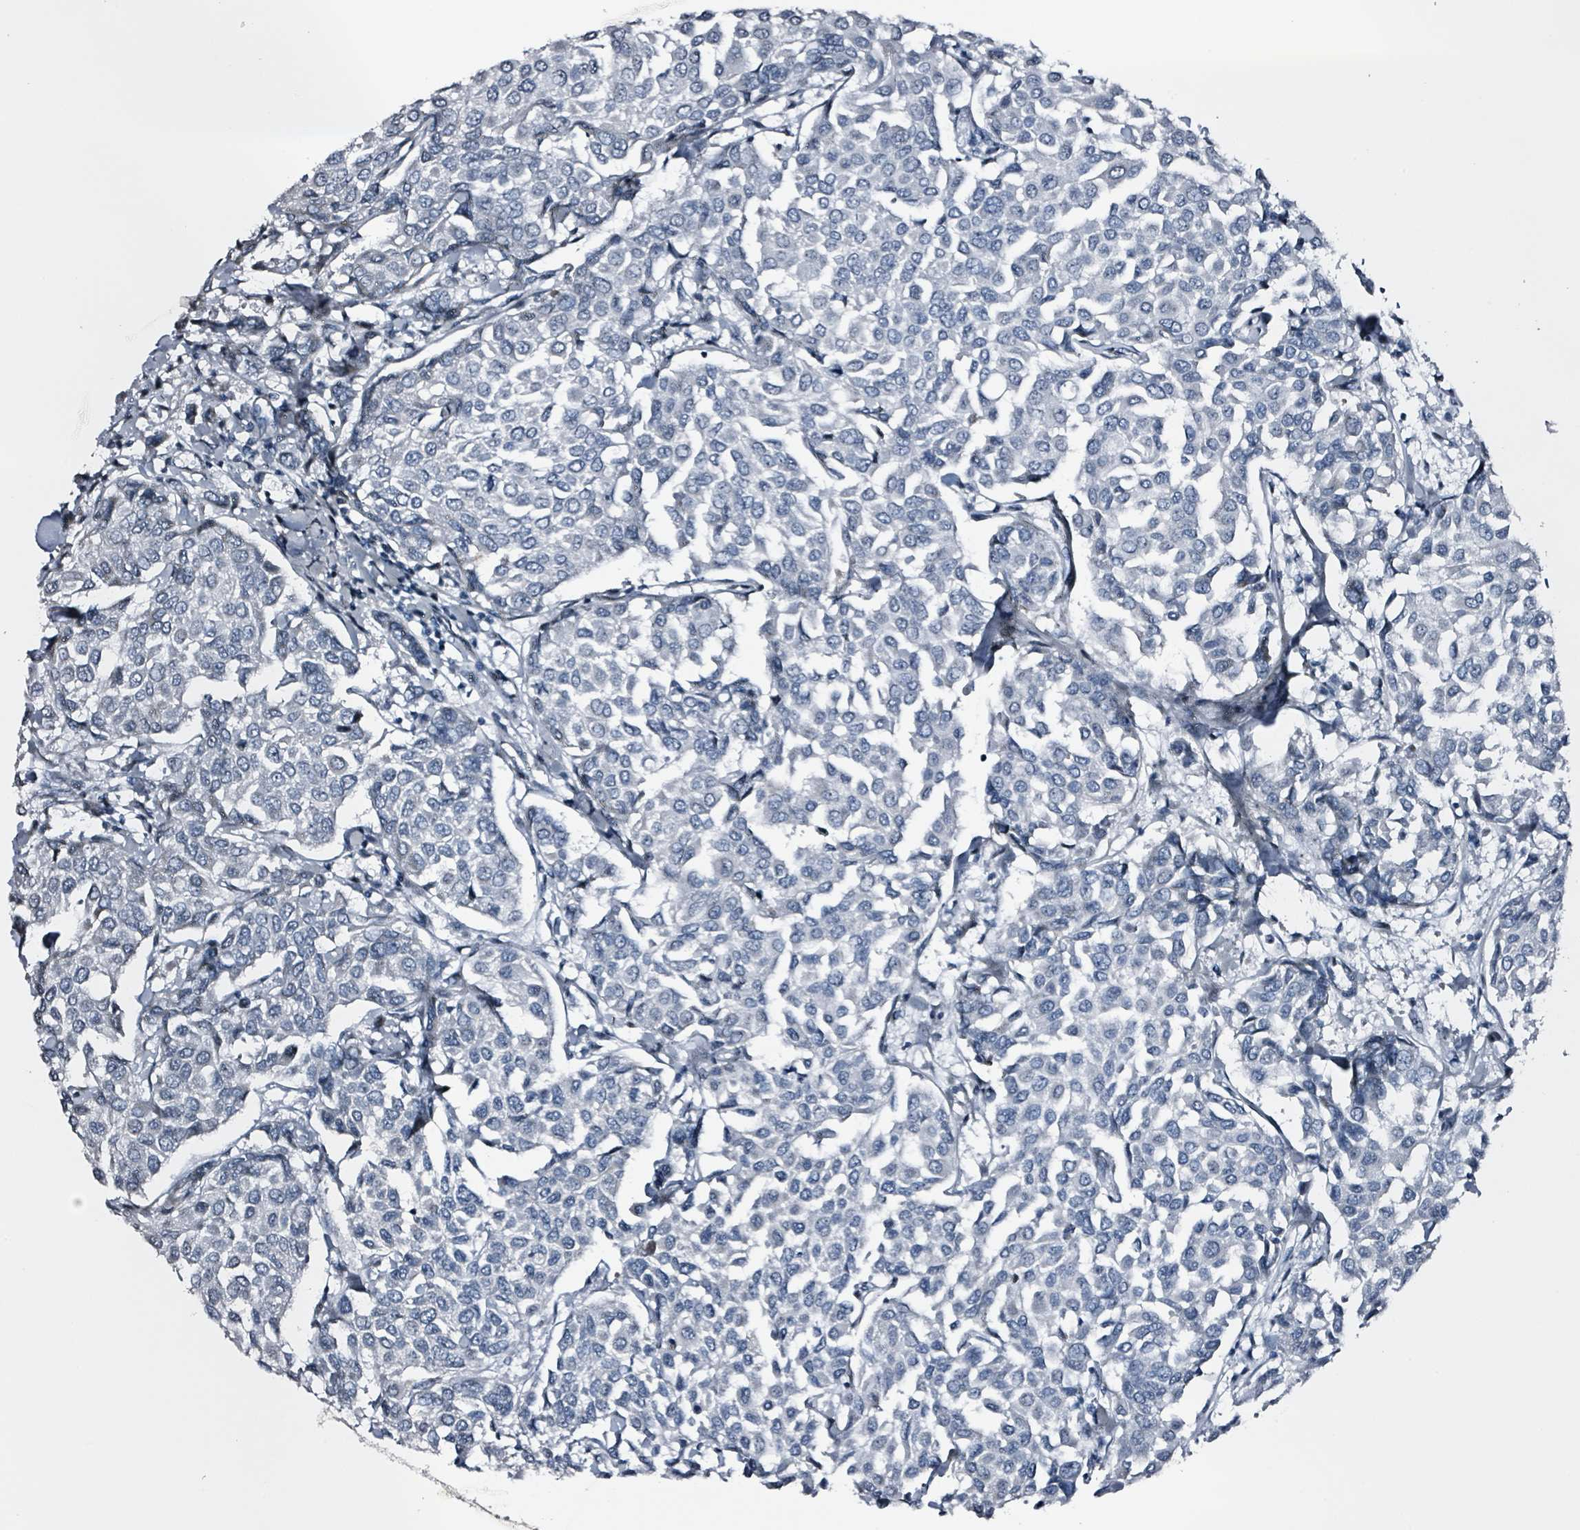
{"staining": {"intensity": "negative", "quantity": "none", "location": "none"}, "tissue": "breast cancer", "cell_type": "Tumor cells", "image_type": "cancer", "snomed": [{"axis": "morphology", "description": "Duct carcinoma"}, {"axis": "topography", "description": "Breast"}], "caption": "Micrograph shows no significant protein expression in tumor cells of intraductal carcinoma (breast).", "gene": "CA9", "patient": {"sex": "female", "age": 55}}